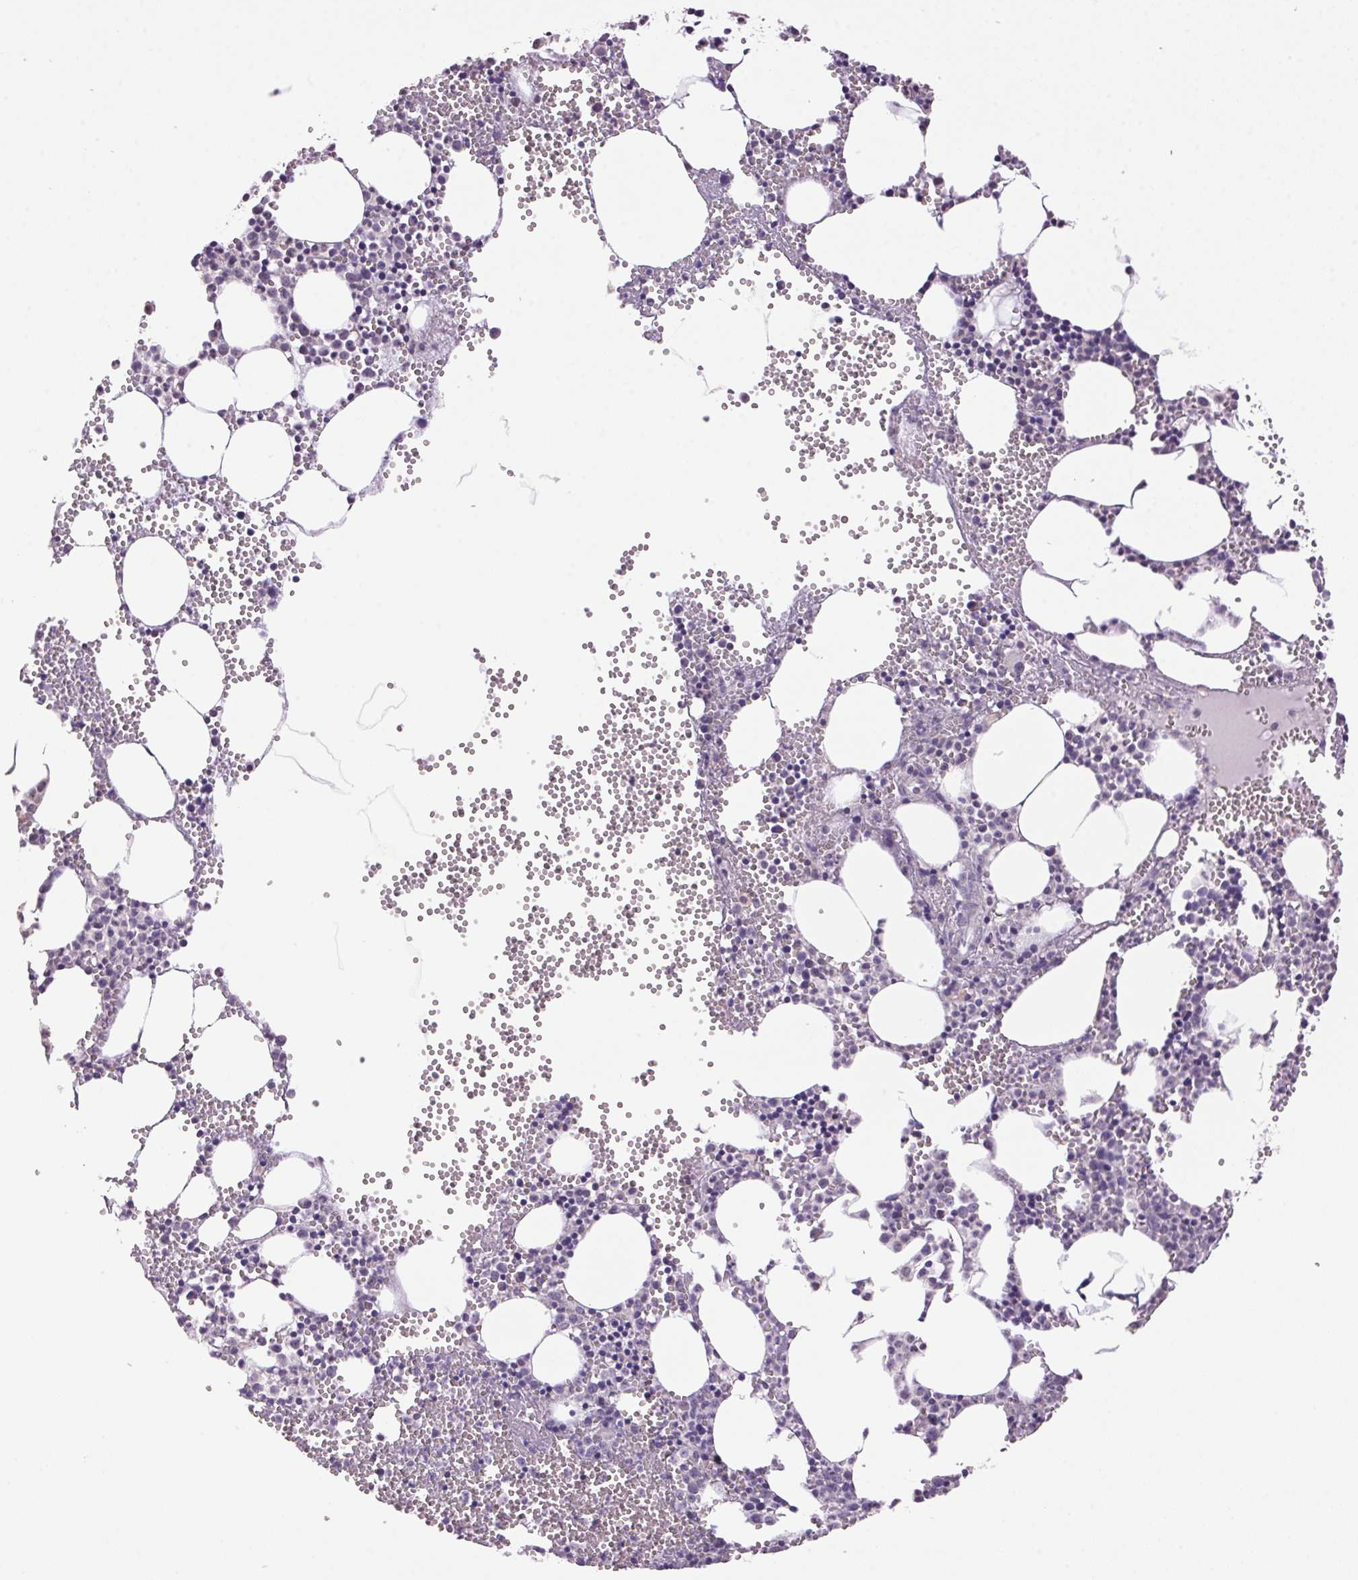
{"staining": {"intensity": "negative", "quantity": "none", "location": "none"}, "tissue": "bone marrow", "cell_type": "Hematopoietic cells", "image_type": "normal", "snomed": [{"axis": "morphology", "description": "Normal tissue, NOS"}, {"axis": "topography", "description": "Bone marrow"}], "caption": "Hematopoietic cells show no significant protein staining in normal bone marrow.", "gene": "VWA3B", "patient": {"sex": "male", "age": 89}}